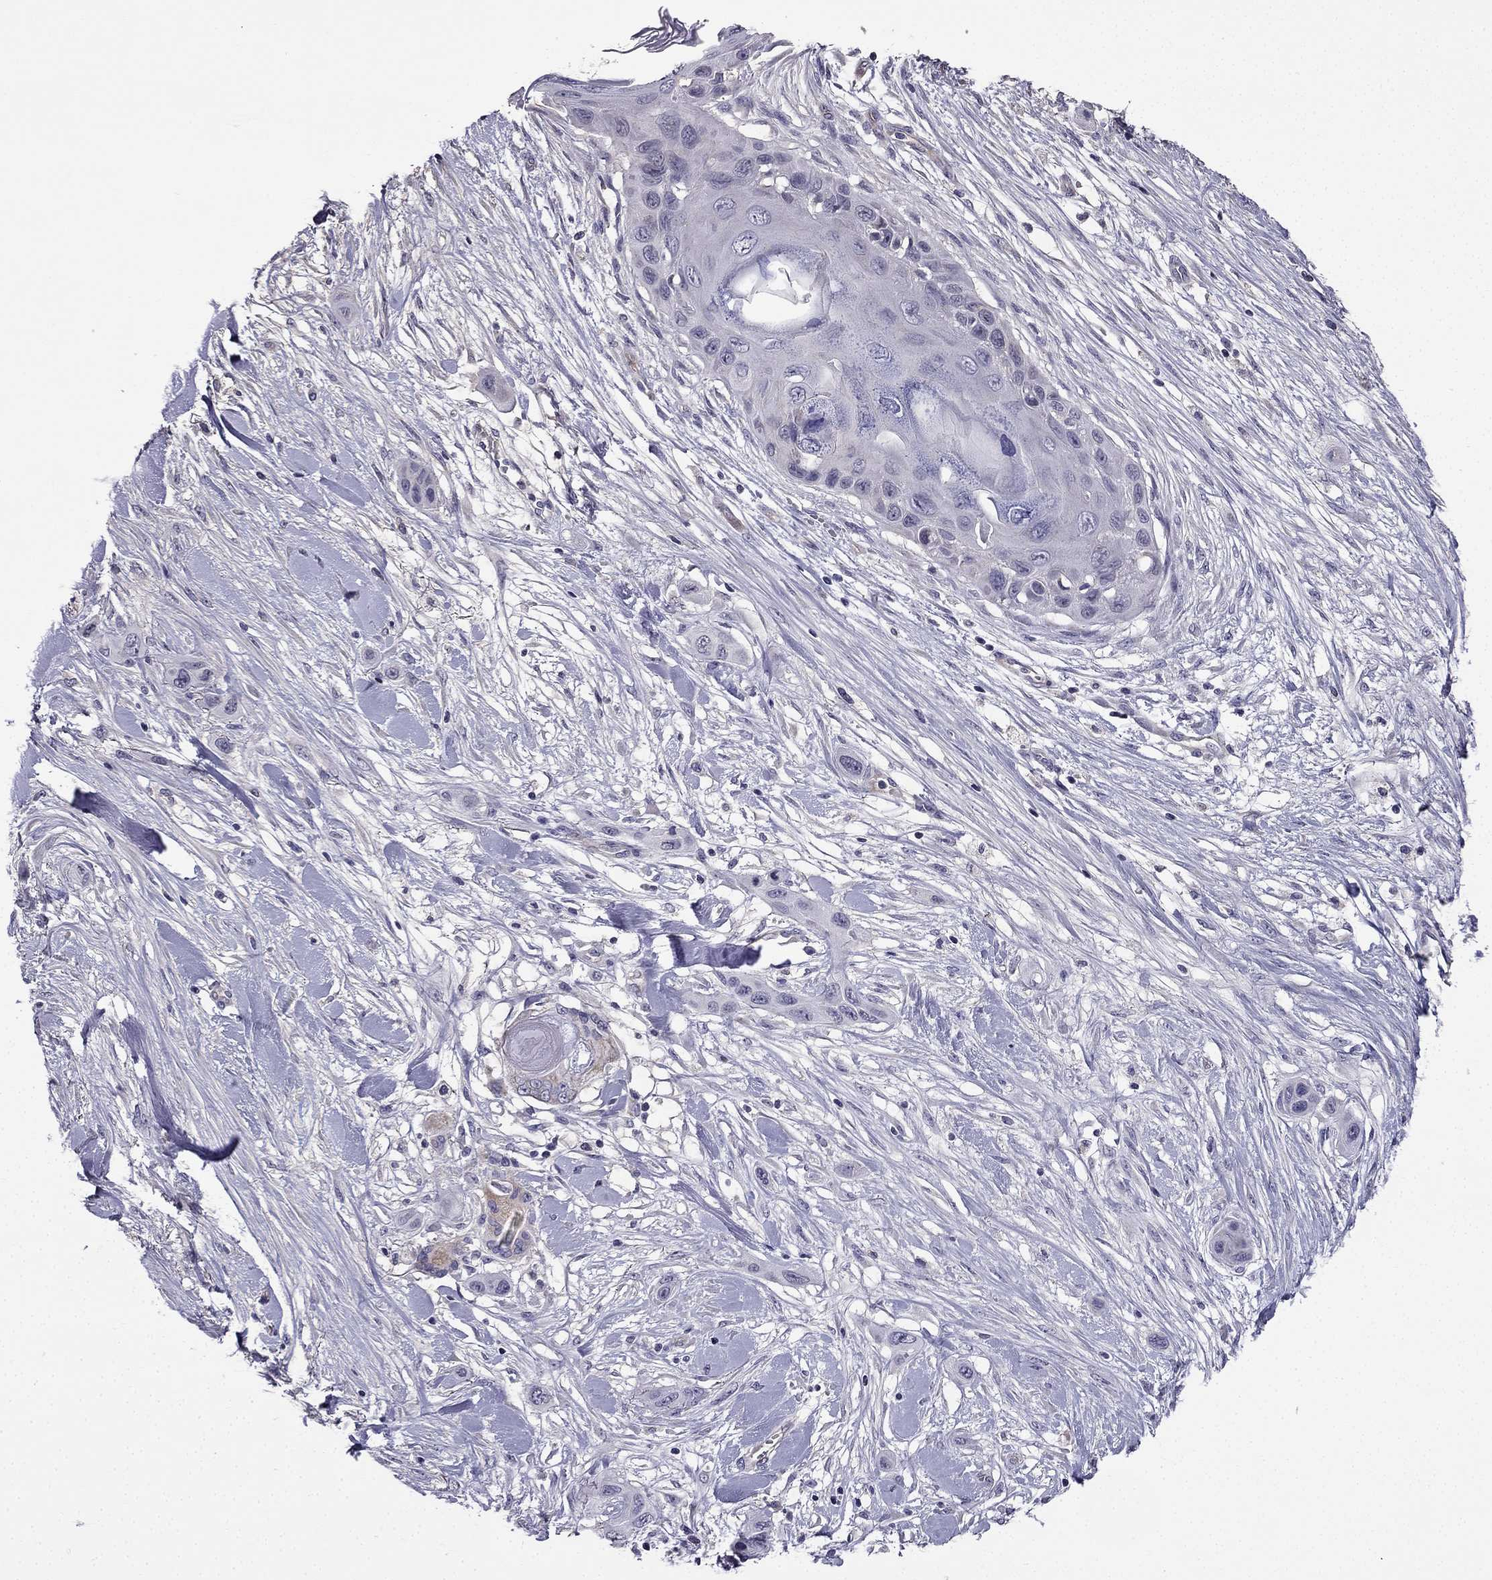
{"staining": {"intensity": "negative", "quantity": "none", "location": "none"}, "tissue": "skin cancer", "cell_type": "Tumor cells", "image_type": "cancer", "snomed": [{"axis": "morphology", "description": "Squamous cell carcinoma, NOS"}, {"axis": "topography", "description": "Skin"}], "caption": "This is an immunohistochemistry (IHC) histopathology image of skin squamous cell carcinoma. There is no staining in tumor cells.", "gene": "SLC6A2", "patient": {"sex": "male", "age": 79}}